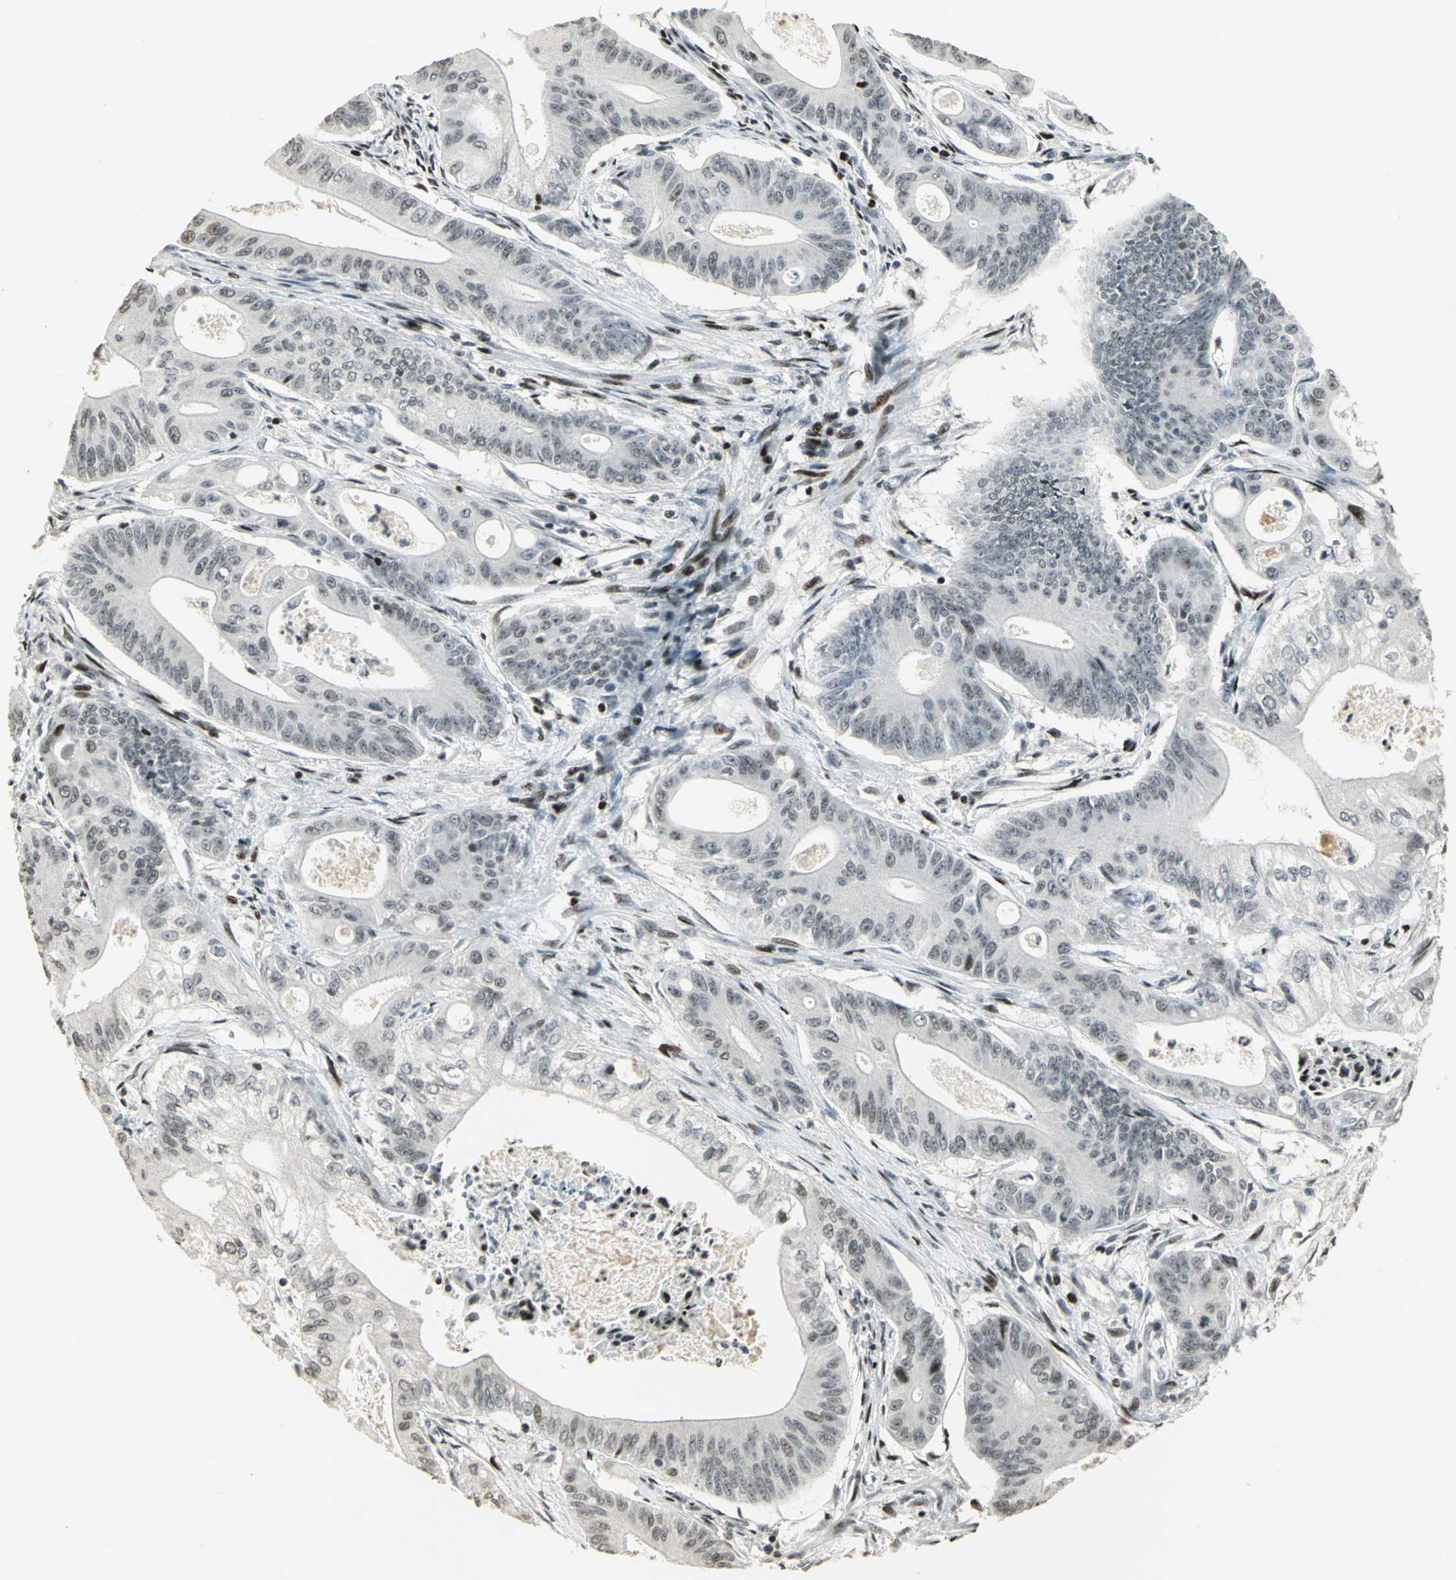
{"staining": {"intensity": "weak", "quantity": "<25%", "location": "nuclear"}, "tissue": "pancreatic cancer", "cell_type": "Tumor cells", "image_type": "cancer", "snomed": [{"axis": "morphology", "description": "Normal tissue, NOS"}, {"axis": "topography", "description": "Lymph node"}], "caption": "IHC micrograph of neoplastic tissue: human pancreatic cancer stained with DAB (3,3'-diaminobenzidine) demonstrates no significant protein expression in tumor cells.", "gene": "KDM1A", "patient": {"sex": "male", "age": 62}}